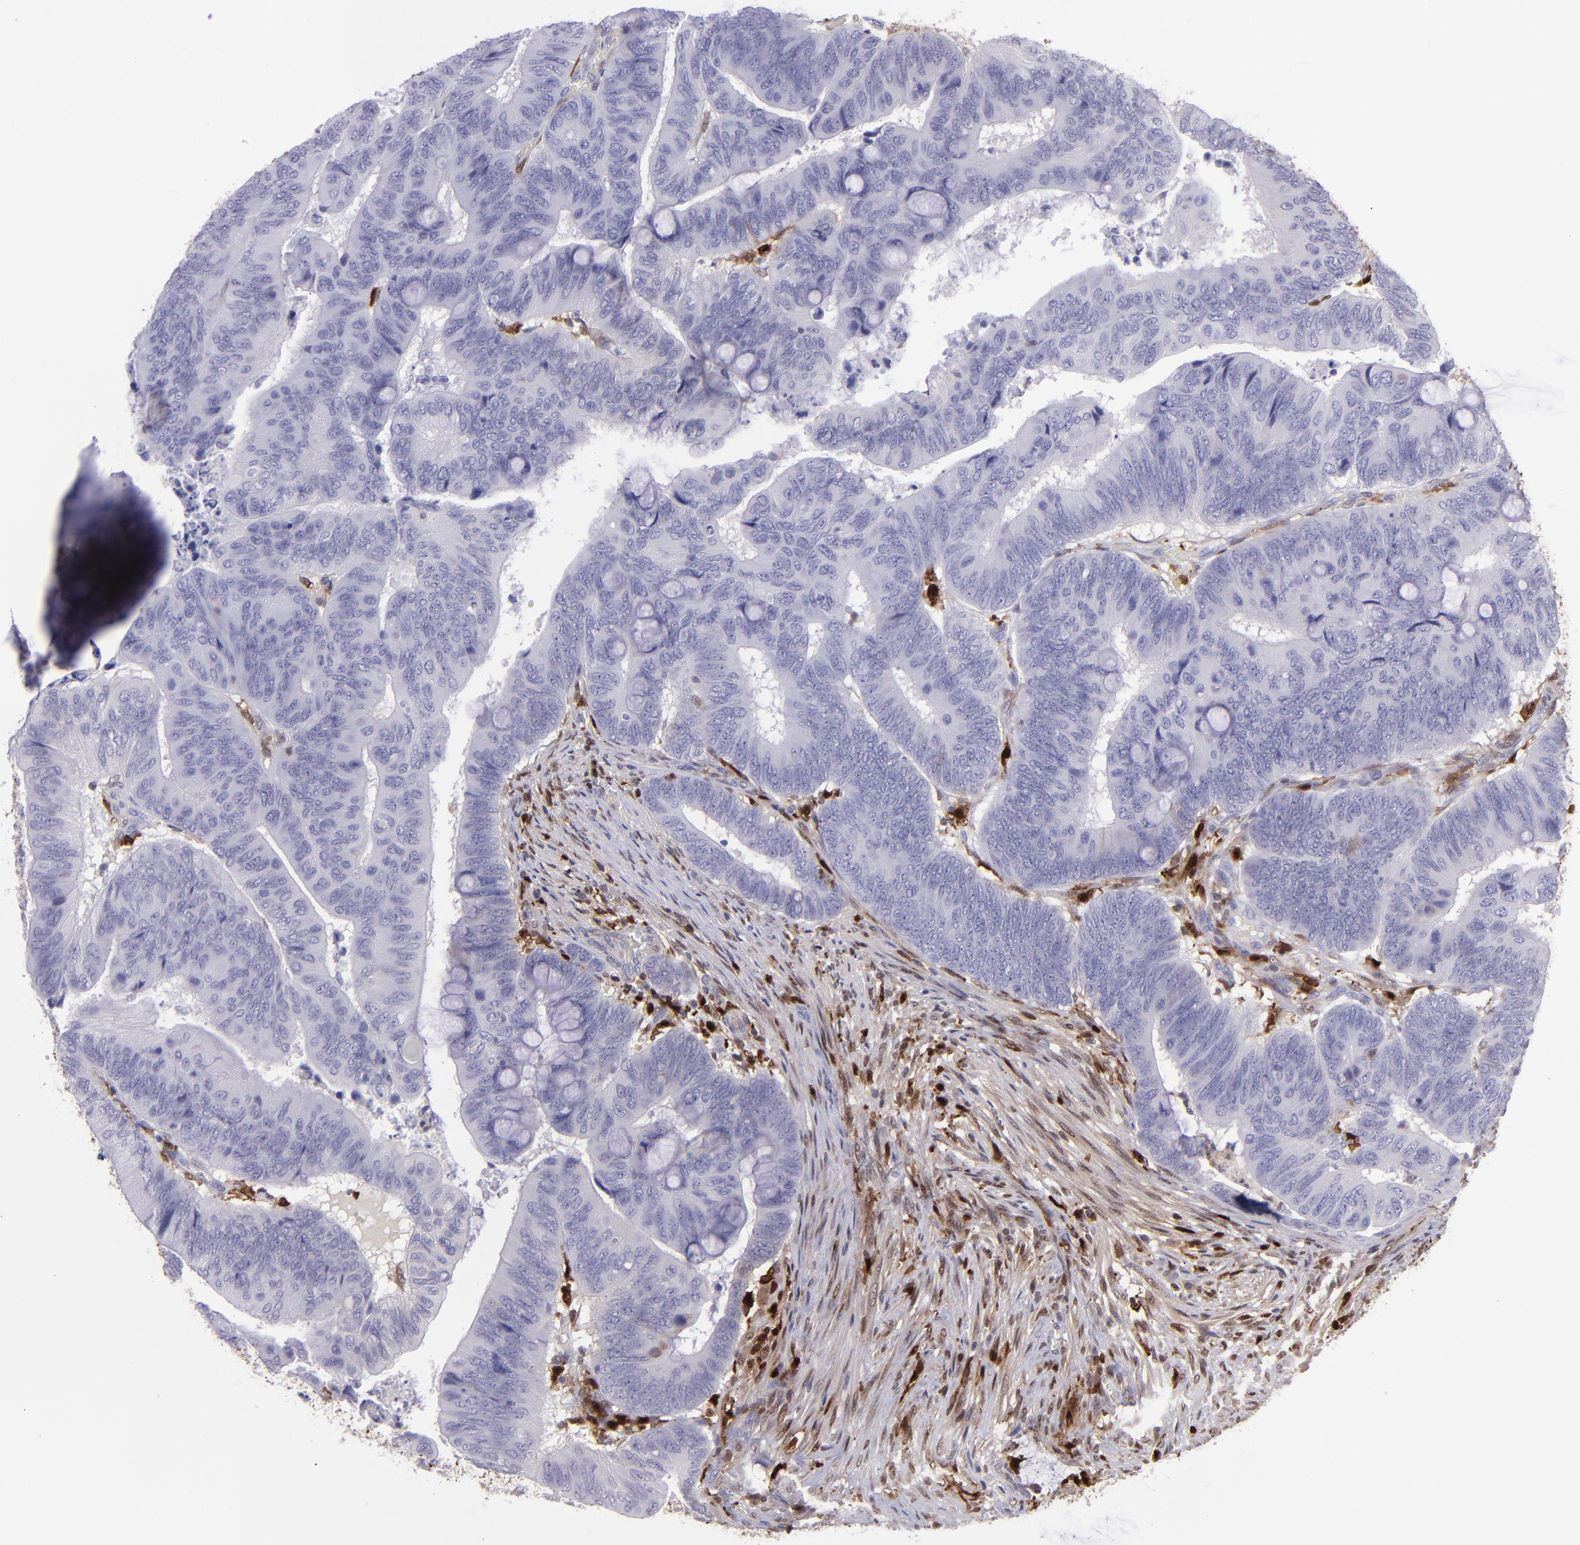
{"staining": {"intensity": "negative", "quantity": "none", "location": "none"}, "tissue": "colorectal cancer", "cell_type": "Tumor cells", "image_type": "cancer", "snomed": [{"axis": "morphology", "description": "Normal tissue, NOS"}, {"axis": "morphology", "description": "Adenocarcinoma, NOS"}, {"axis": "topography", "description": "Rectum"}], "caption": "High power microscopy photomicrograph of an immunohistochemistry (IHC) histopathology image of colorectal cancer (adenocarcinoma), revealing no significant staining in tumor cells.", "gene": "TYMP", "patient": {"sex": "male", "age": 92}}